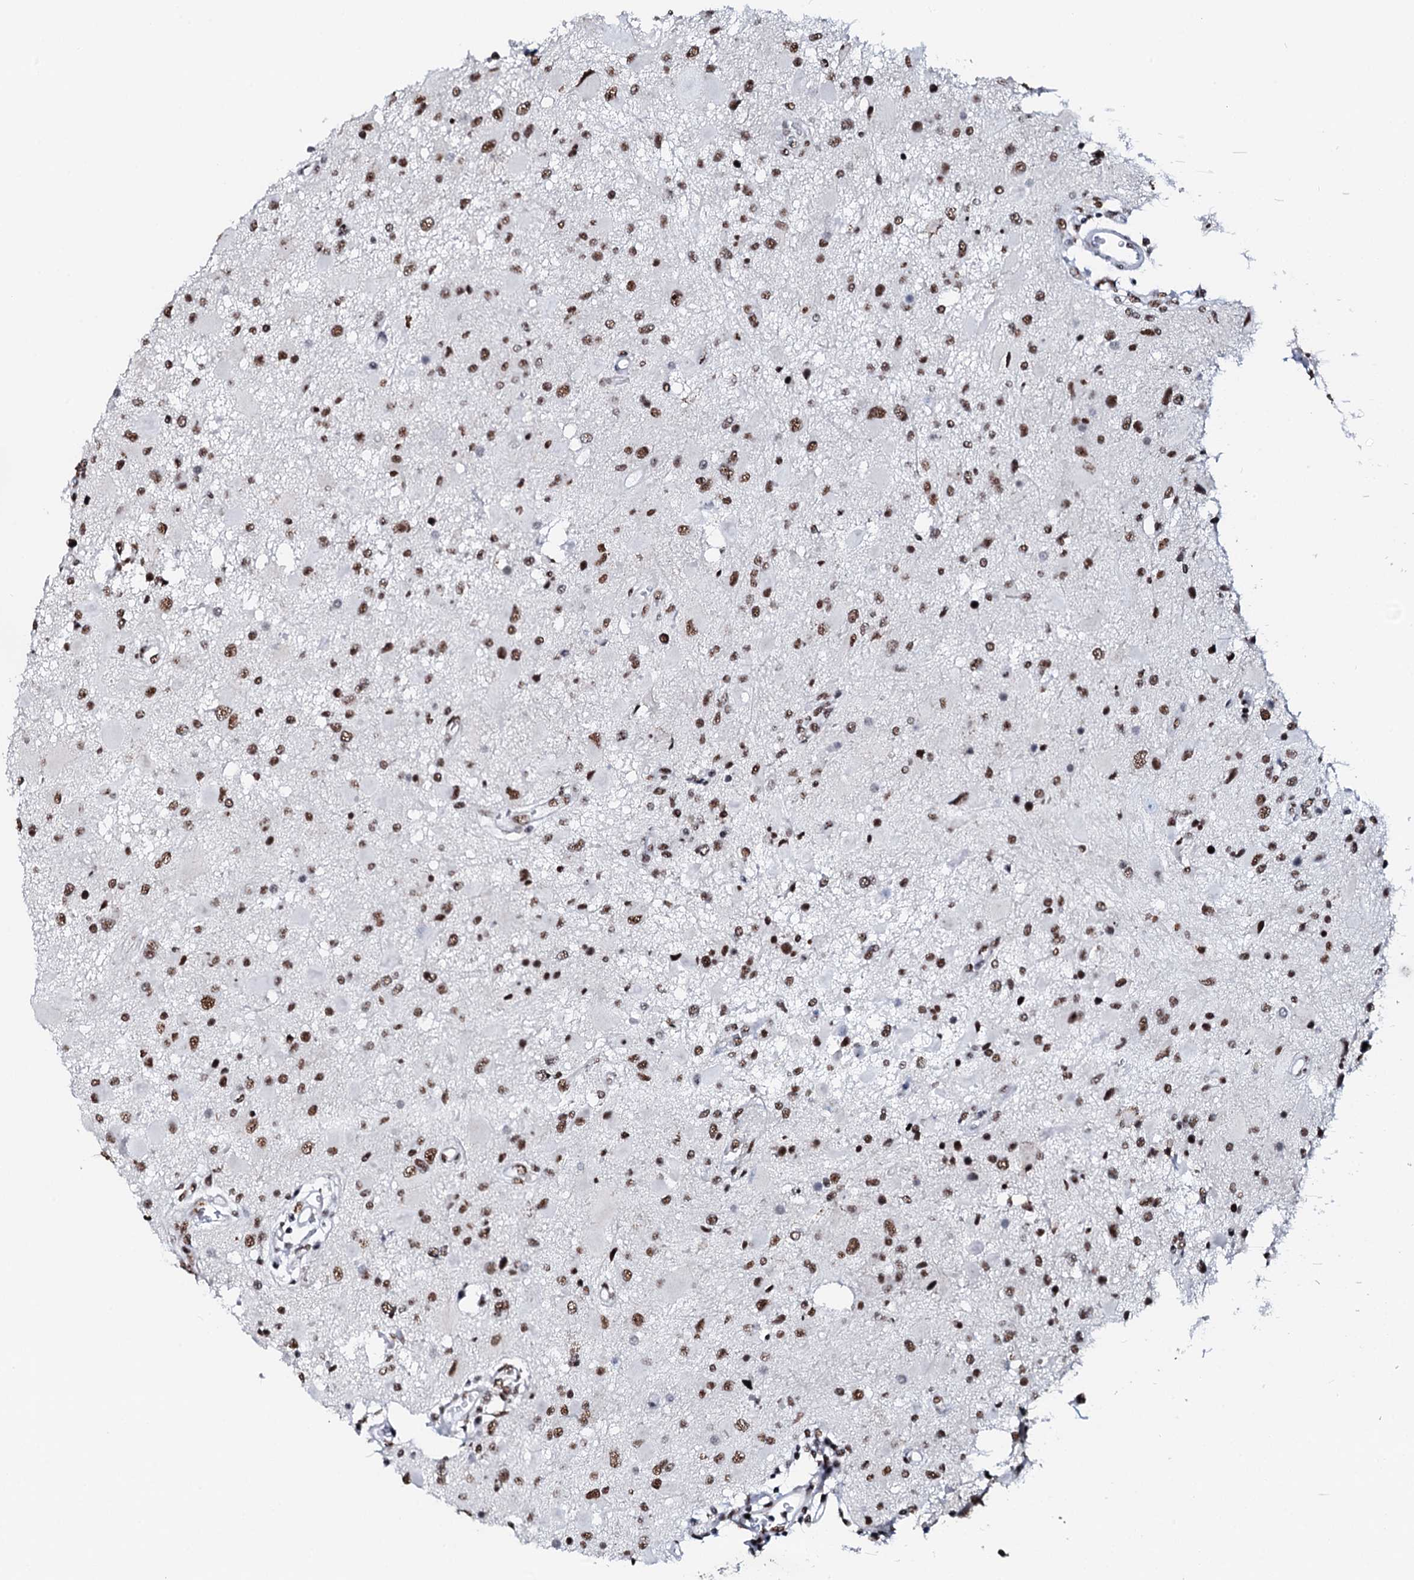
{"staining": {"intensity": "moderate", "quantity": ">75%", "location": "nuclear"}, "tissue": "glioma", "cell_type": "Tumor cells", "image_type": "cancer", "snomed": [{"axis": "morphology", "description": "Glioma, malignant, High grade"}, {"axis": "topography", "description": "Brain"}], "caption": "Brown immunohistochemical staining in human glioma displays moderate nuclear positivity in about >75% of tumor cells.", "gene": "NKAPD1", "patient": {"sex": "male", "age": 53}}